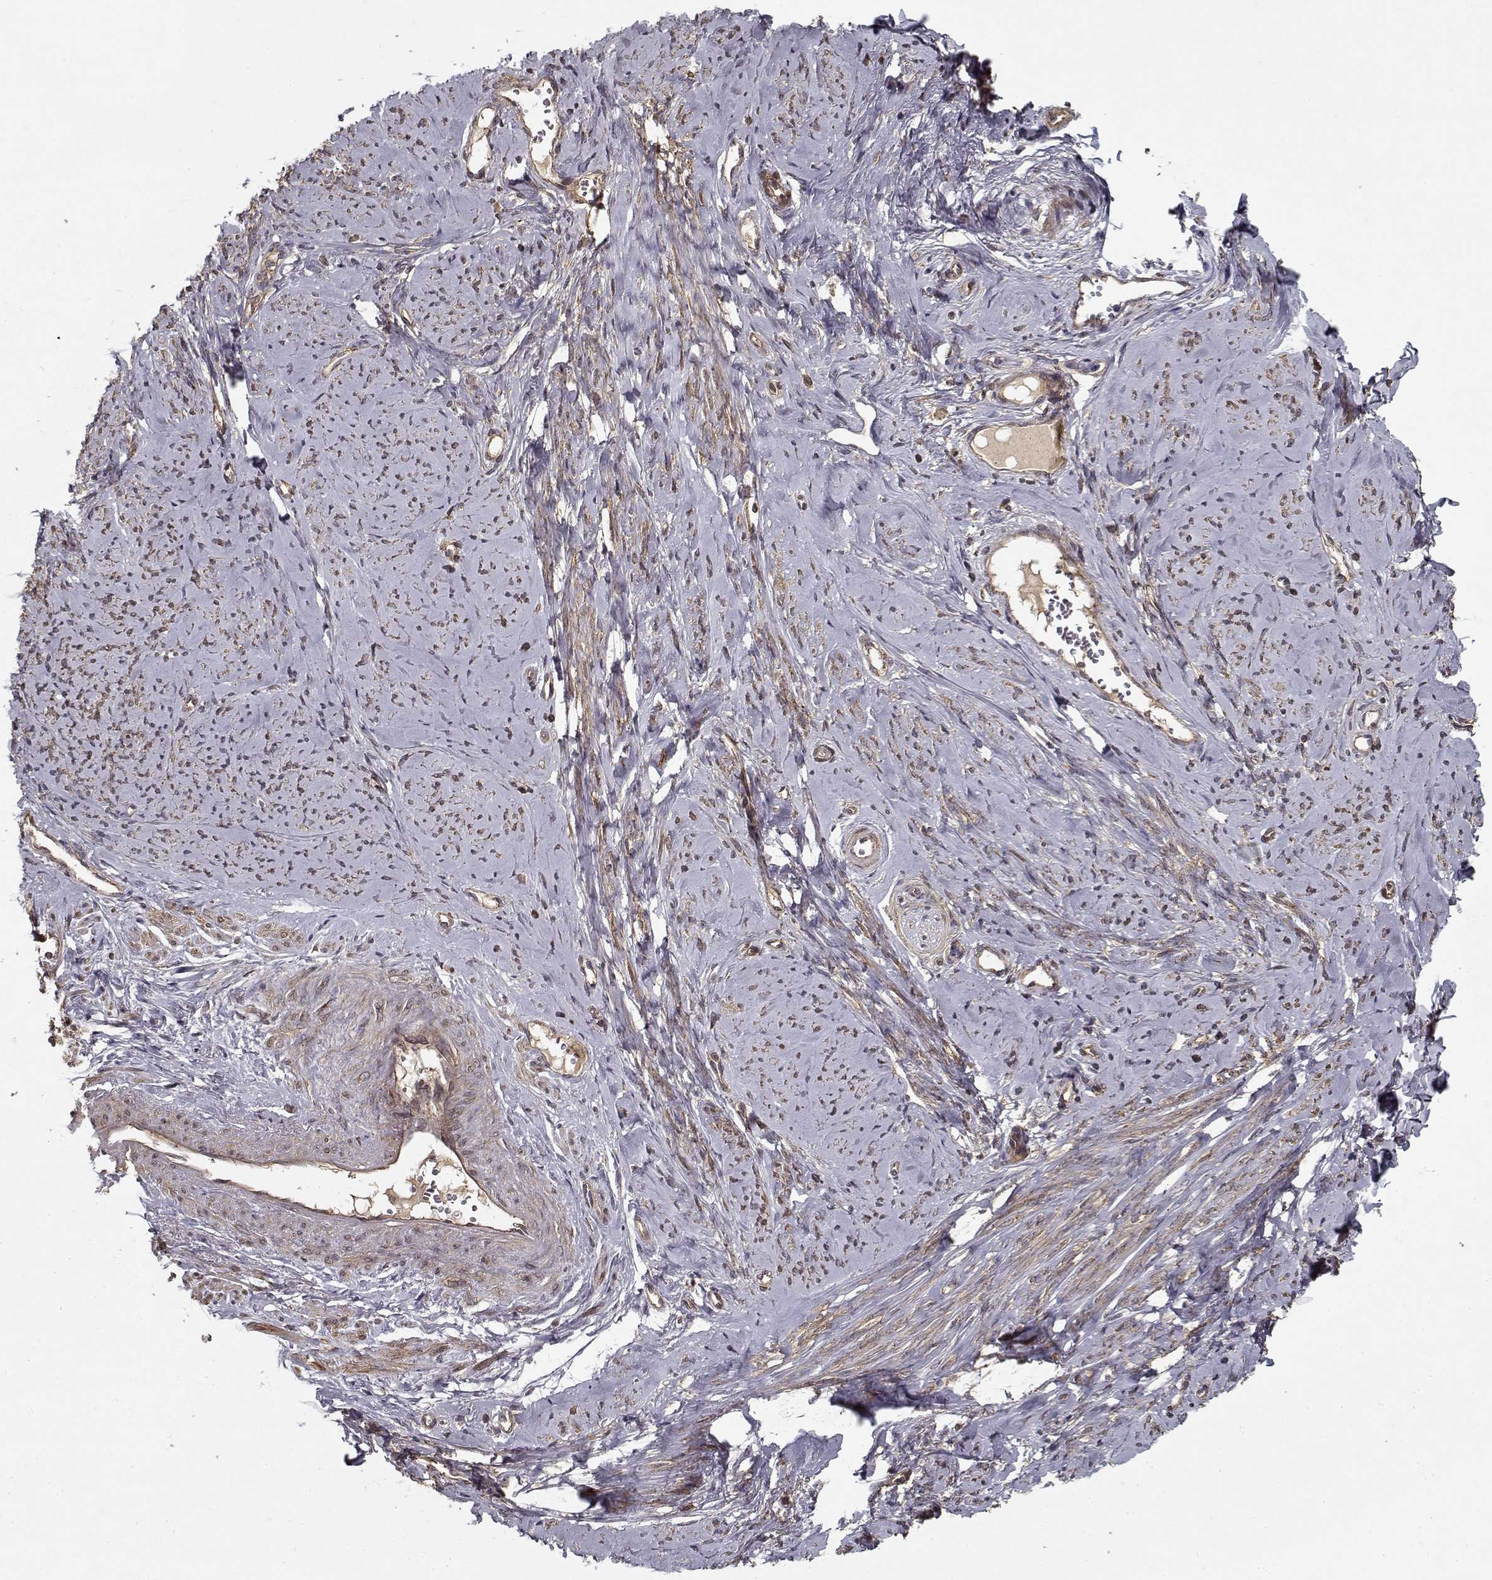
{"staining": {"intensity": "moderate", "quantity": "<25%", "location": "cytoplasmic/membranous"}, "tissue": "smooth muscle", "cell_type": "Smooth muscle cells", "image_type": "normal", "snomed": [{"axis": "morphology", "description": "Normal tissue, NOS"}, {"axis": "topography", "description": "Smooth muscle"}], "caption": "Smooth muscle stained for a protein (brown) shows moderate cytoplasmic/membranous positive staining in about <25% of smooth muscle cells.", "gene": "PPP1R12A", "patient": {"sex": "female", "age": 48}}